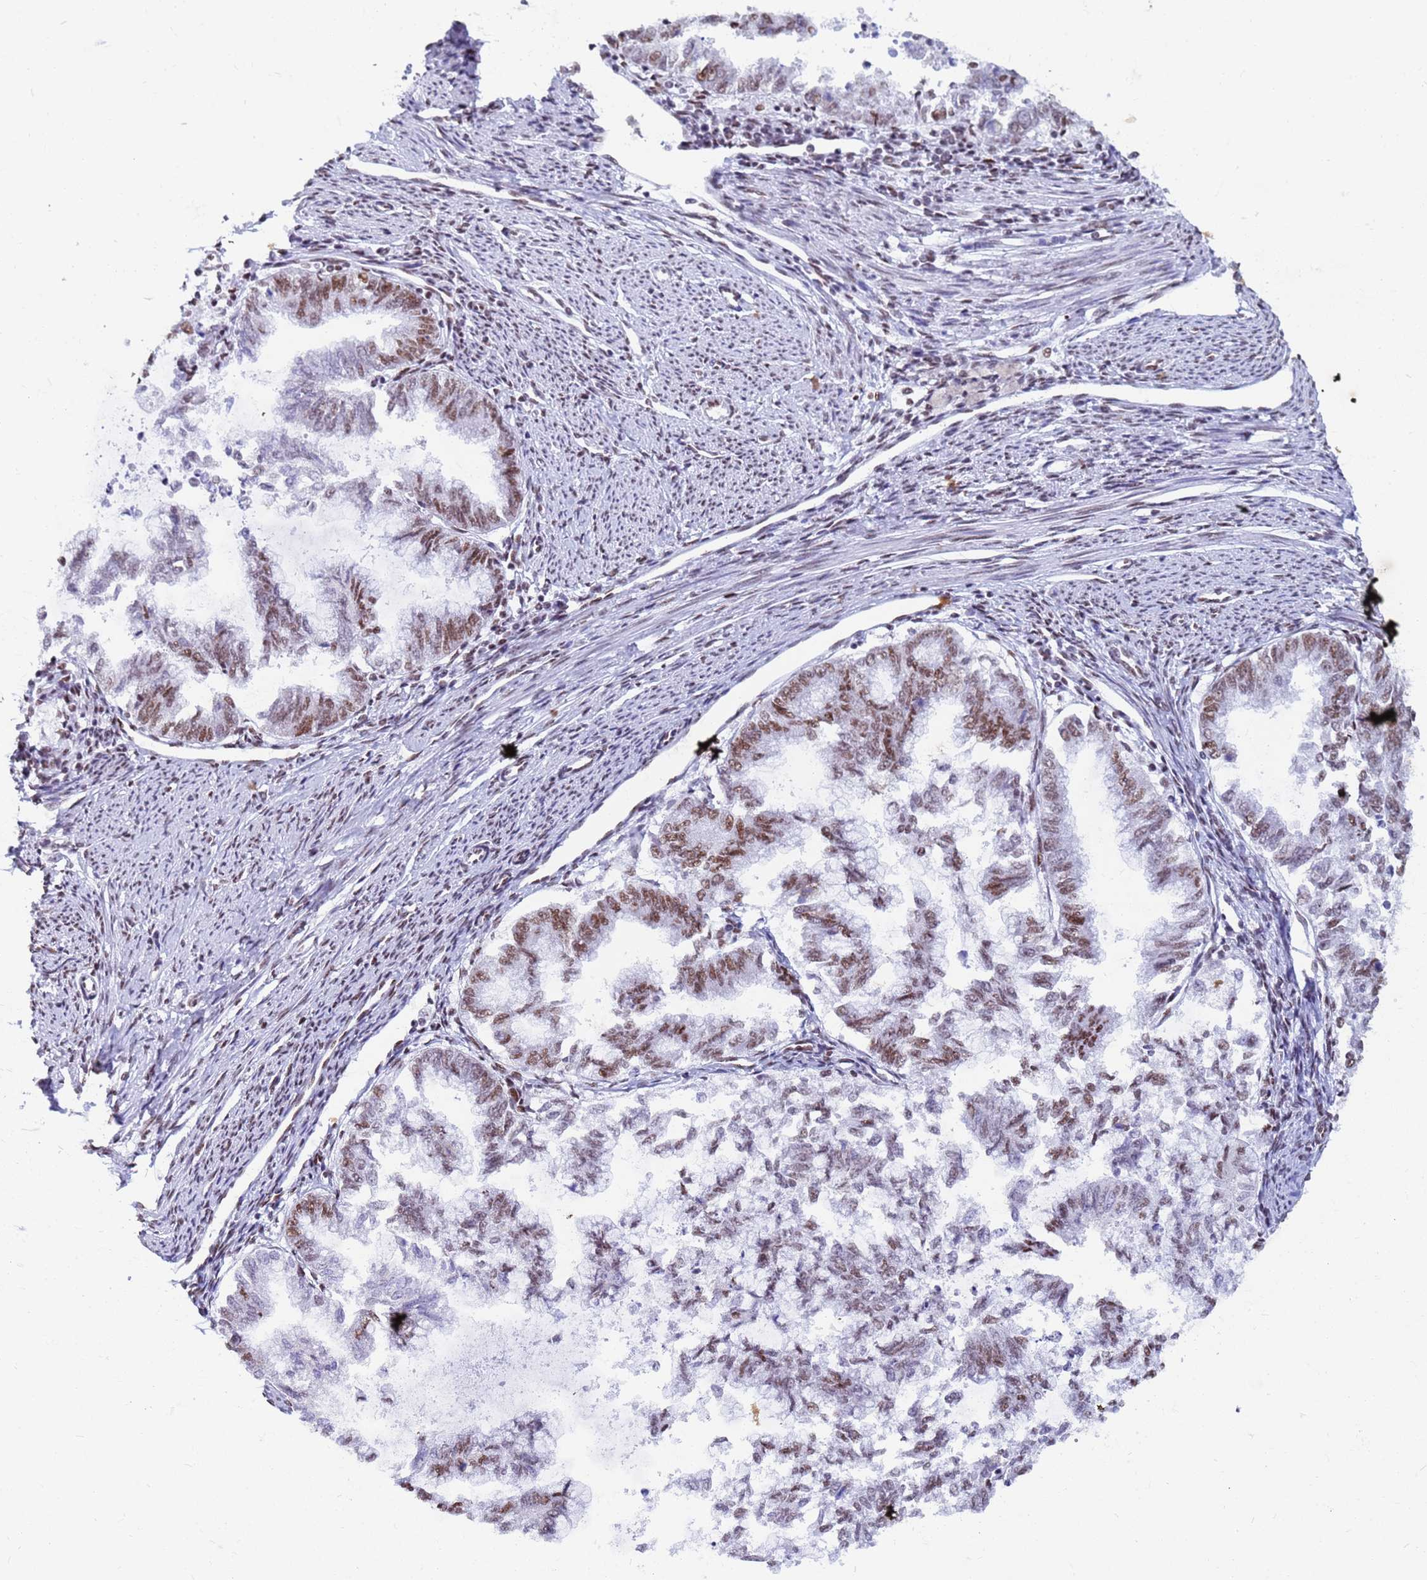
{"staining": {"intensity": "moderate", "quantity": ">75%", "location": "nuclear"}, "tissue": "endometrial cancer", "cell_type": "Tumor cells", "image_type": "cancer", "snomed": [{"axis": "morphology", "description": "Adenocarcinoma, NOS"}, {"axis": "topography", "description": "Endometrium"}], "caption": "Endometrial cancer (adenocarcinoma) was stained to show a protein in brown. There is medium levels of moderate nuclear expression in about >75% of tumor cells.", "gene": "FAM170B", "patient": {"sex": "female", "age": 79}}